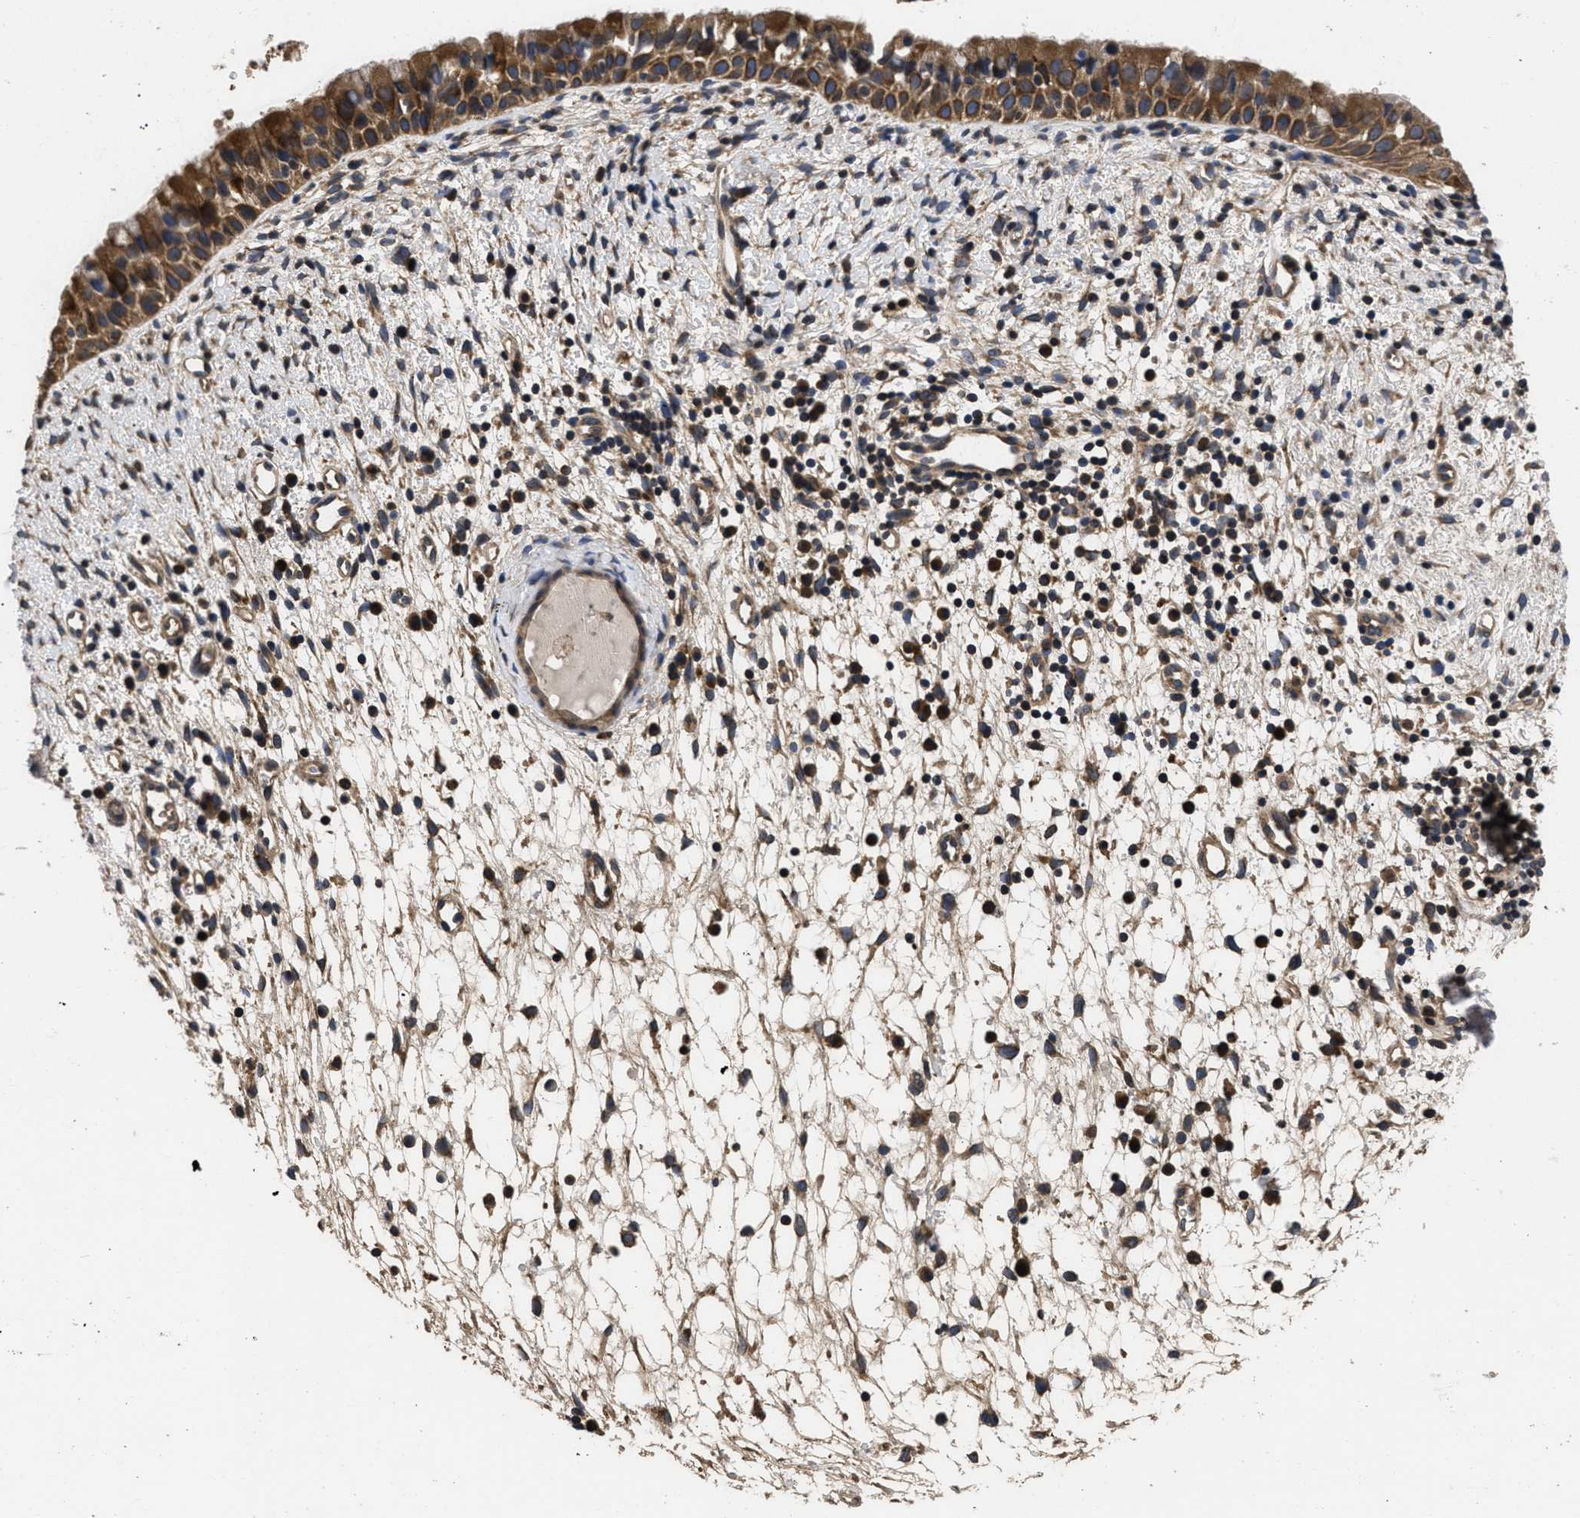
{"staining": {"intensity": "moderate", "quantity": ">75%", "location": "cytoplasmic/membranous"}, "tissue": "nasopharynx", "cell_type": "Respiratory epithelial cells", "image_type": "normal", "snomed": [{"axis": "morphology", "description": "Normal tissue, NOS"}, {"axis": "topography", "description": "Nasopharynx"}], "caption": "Immunohistochemistry (IHC) of normal nasopharynx shows medium levels of moderate cytoplasmic/membranous positivity in about >75% of respiratory epithelial cells. (DAB (3,3'-diaminobenzidine) IHC with brightfield microscopy, high magnification).", "gene": "LRRC3", "patient": {"sex": "male", "age": 22}}